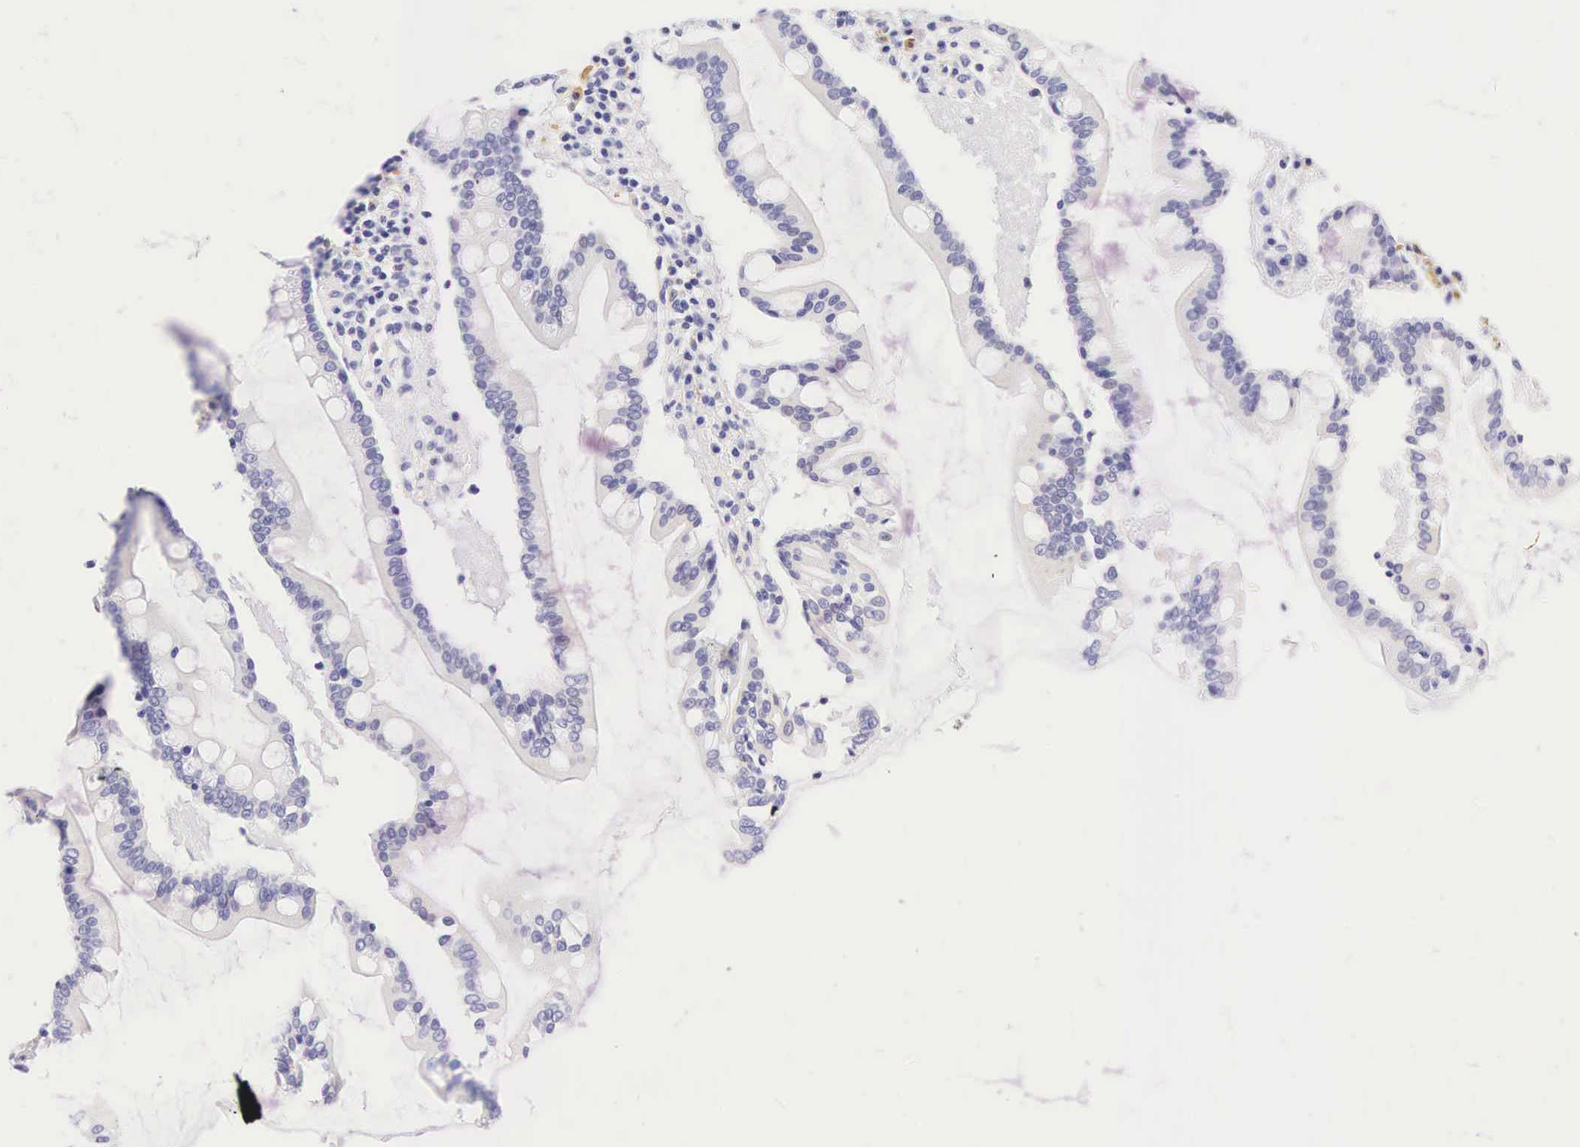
{"staining": {"intensity": "negative", "quantity": "none", "location": "none"}, "tissue": "duodenum", "cell_type": "Glandular cells", "image_type": "normal", "snomed": [{"axis": "morphology", "description": "Normal tissue, NOS"}, {"axis": "topography", "description": "Duodenum"}], "caption": "The image exhibits no staining of glandular cells in unremarkable duodenum.", "gene": "CNN1", "patient": {"sex": "male", "age": 73}}